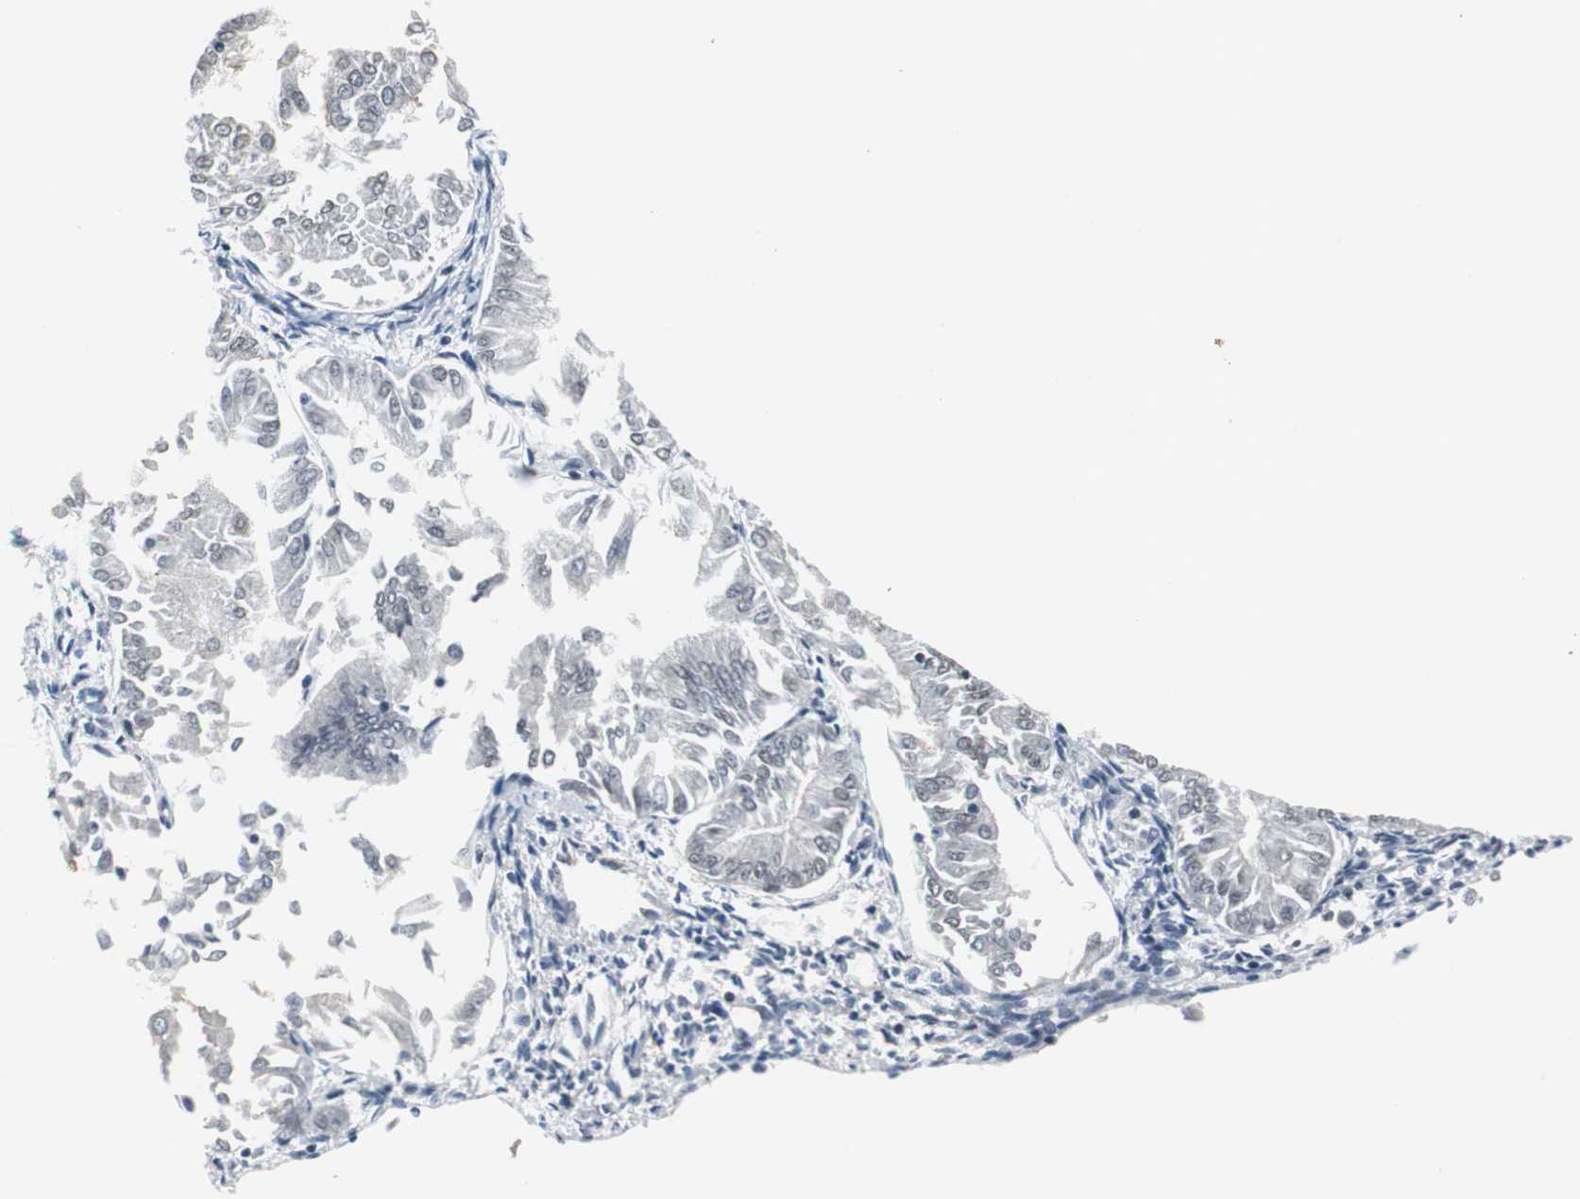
{"staining": {"intensity": "negative", "quantity": "none", "location": "none"}, "tissue": "endometrial cancer", "cell_type": "Tumor cells", "image_type": "cancer", "snomed": [{"axis": "morphology", "description": "Adenocarcinoma, NOS"}, {"axis": "topography", "description": "Endometrium"}], "caption": "Tumor cells are negative for brown protein staining in adenocarcinoma (endometrial).", "gene": "RAD9A", "patient": {"sex": "female", "age": 53}}